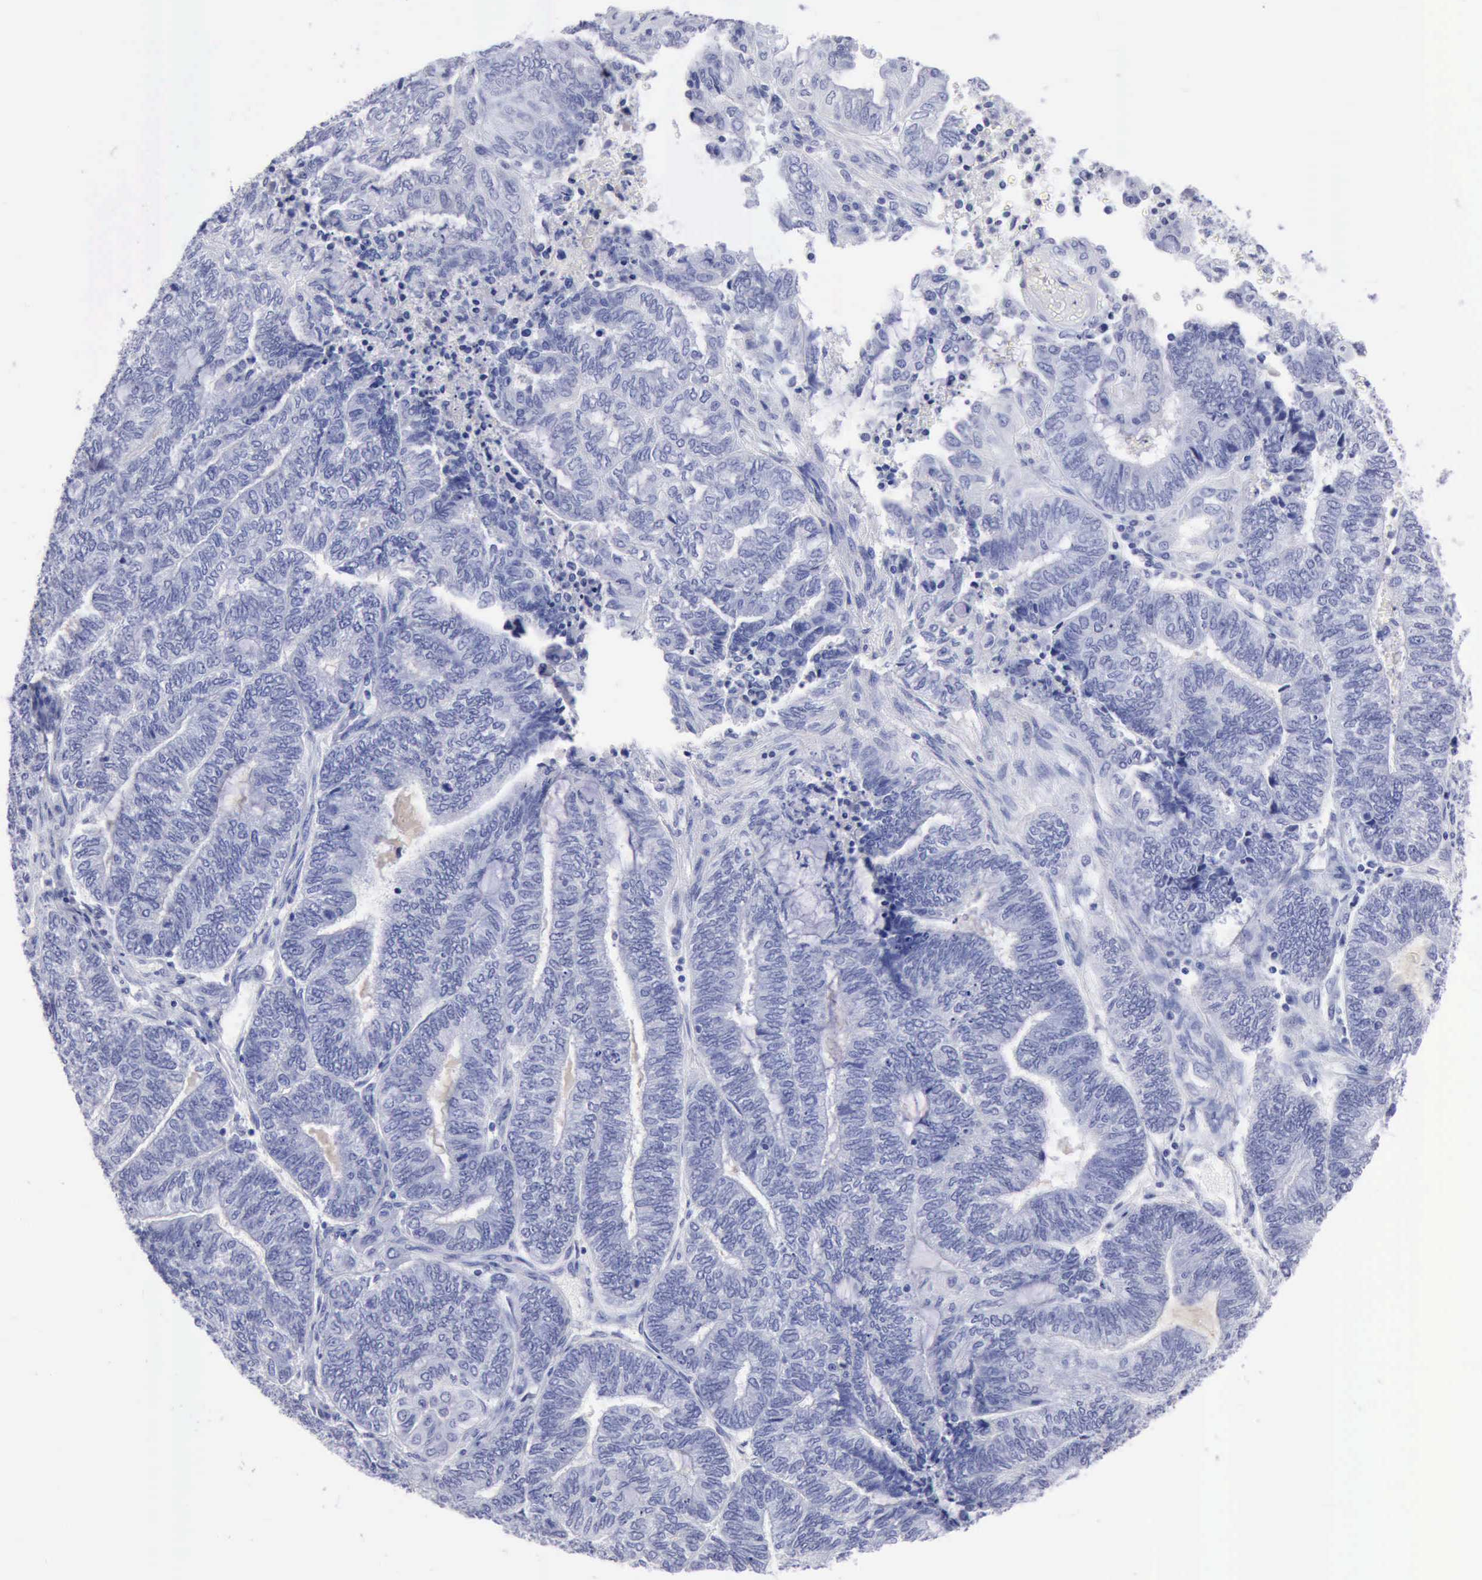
{"staining": {"intensity": "negative", "quantity": "none", "location": "none"}, "tissue": "endometrial cancer", "cell_type": "Tumor cells", "image_type": "cancer", "snomed": [{"axis": "morphology", "description": "Adenocarcinoma, NOS"}, {"axis": "topography", "description": "Uterus"}, {"axis": "topography", "description": "Endometrium"}], "caption": "Endometrial cancer (adenocarcinoma) stained for a protein using IHC exhibits no positivity tumor cells.", "gene": "CYP19A1", "patient": {"sex": "female", "age": 70}}